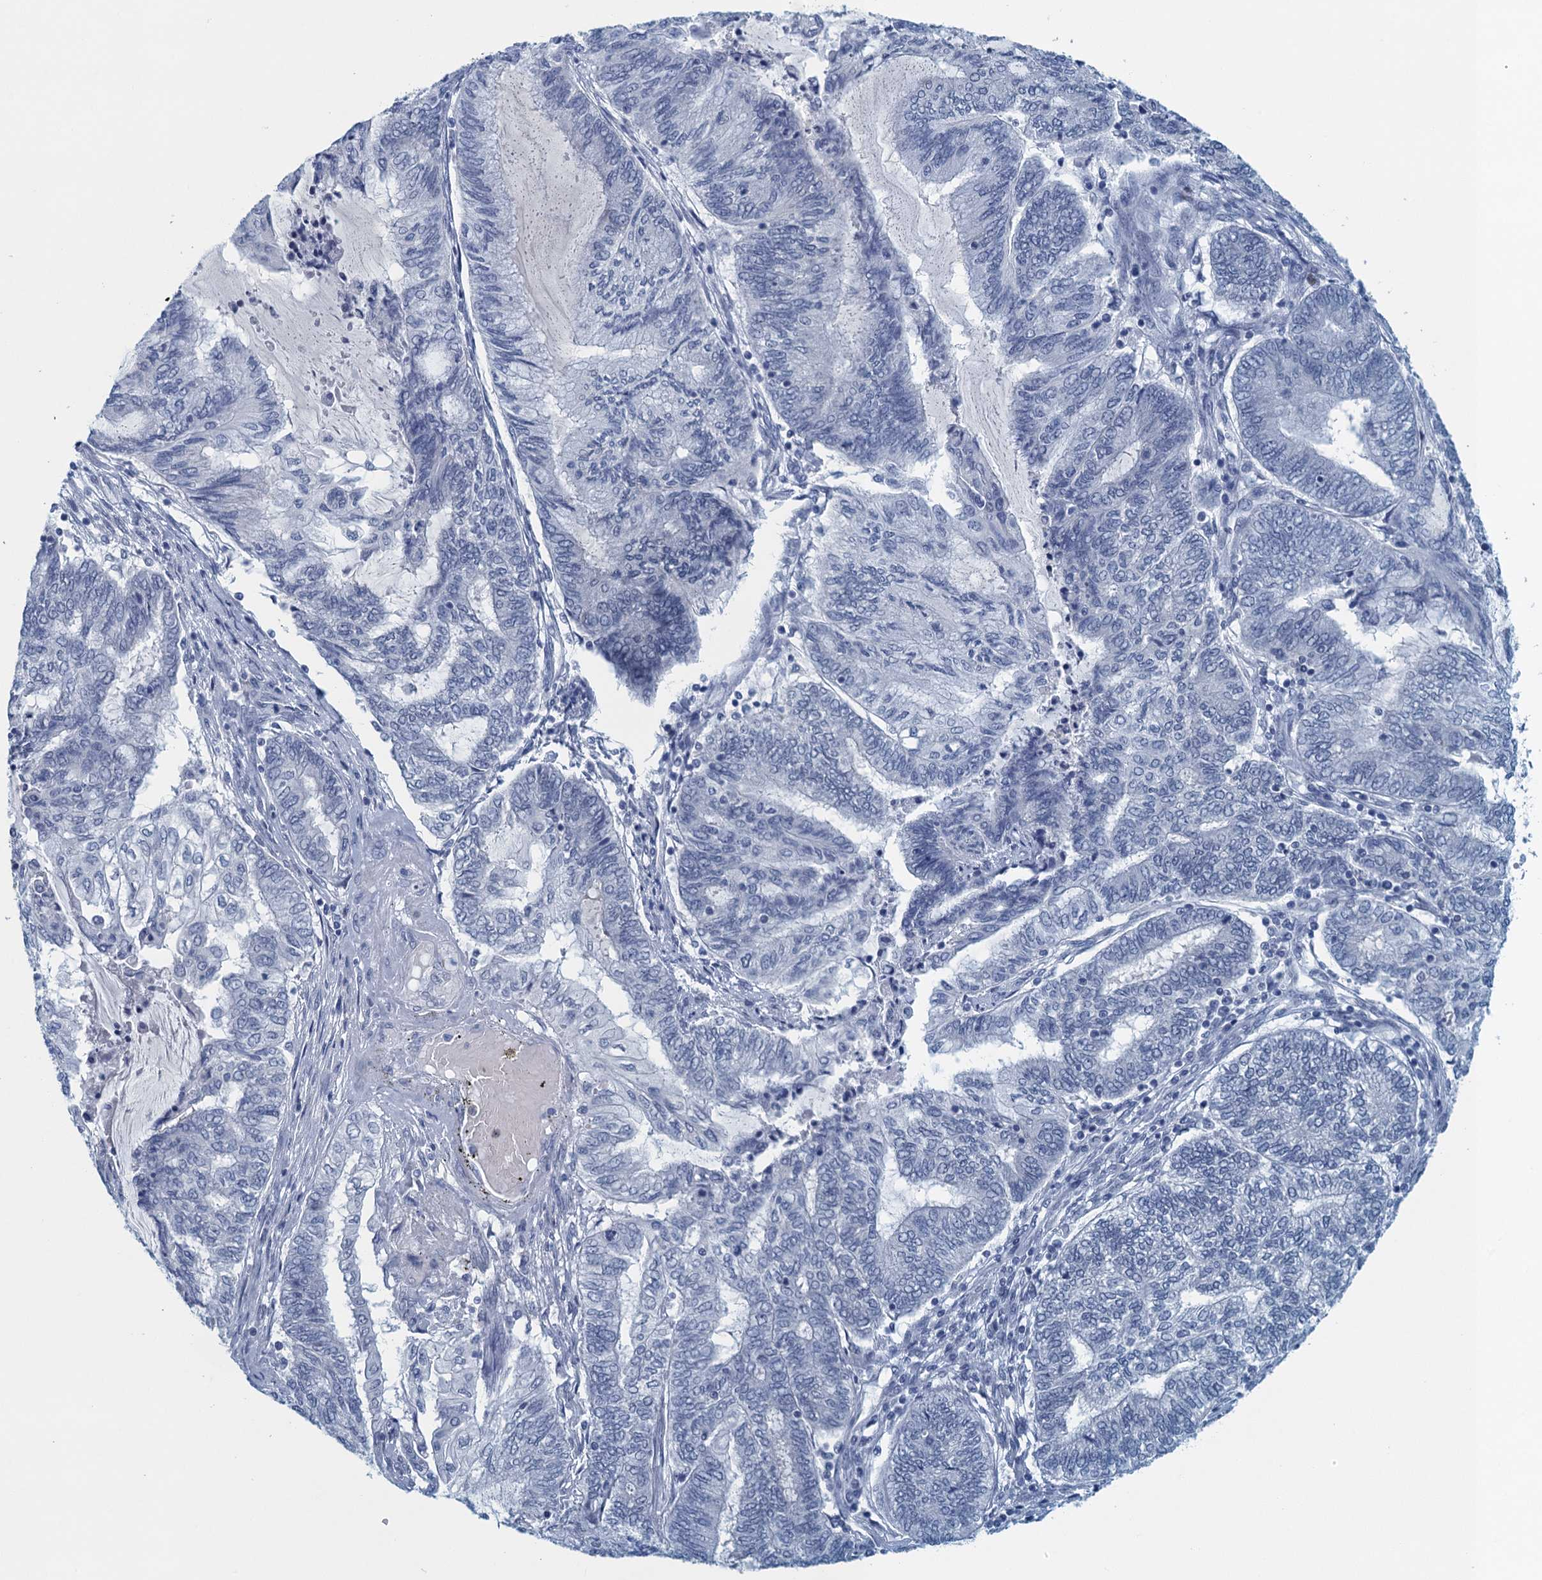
{"staining": {"intensity": "negative", "quantity": "none", "location": "none"}, "tissue": "endometrial cancer", "cell_type": "Tumor cells", "image_type": "cancer", "snomed": [{"axis": "morphology", "description": "Adenocarcinoma, NOS"}, {"axis": "topography", "description": "Uterus"}, {"axis": "topography", "description": "Endometrium"}], "caption": "Tumor cells are negative for brown protein staining in endometrial cancer.", "gene": "ENSG00000131152", "patient": {"sex": "female", "age": 70}}